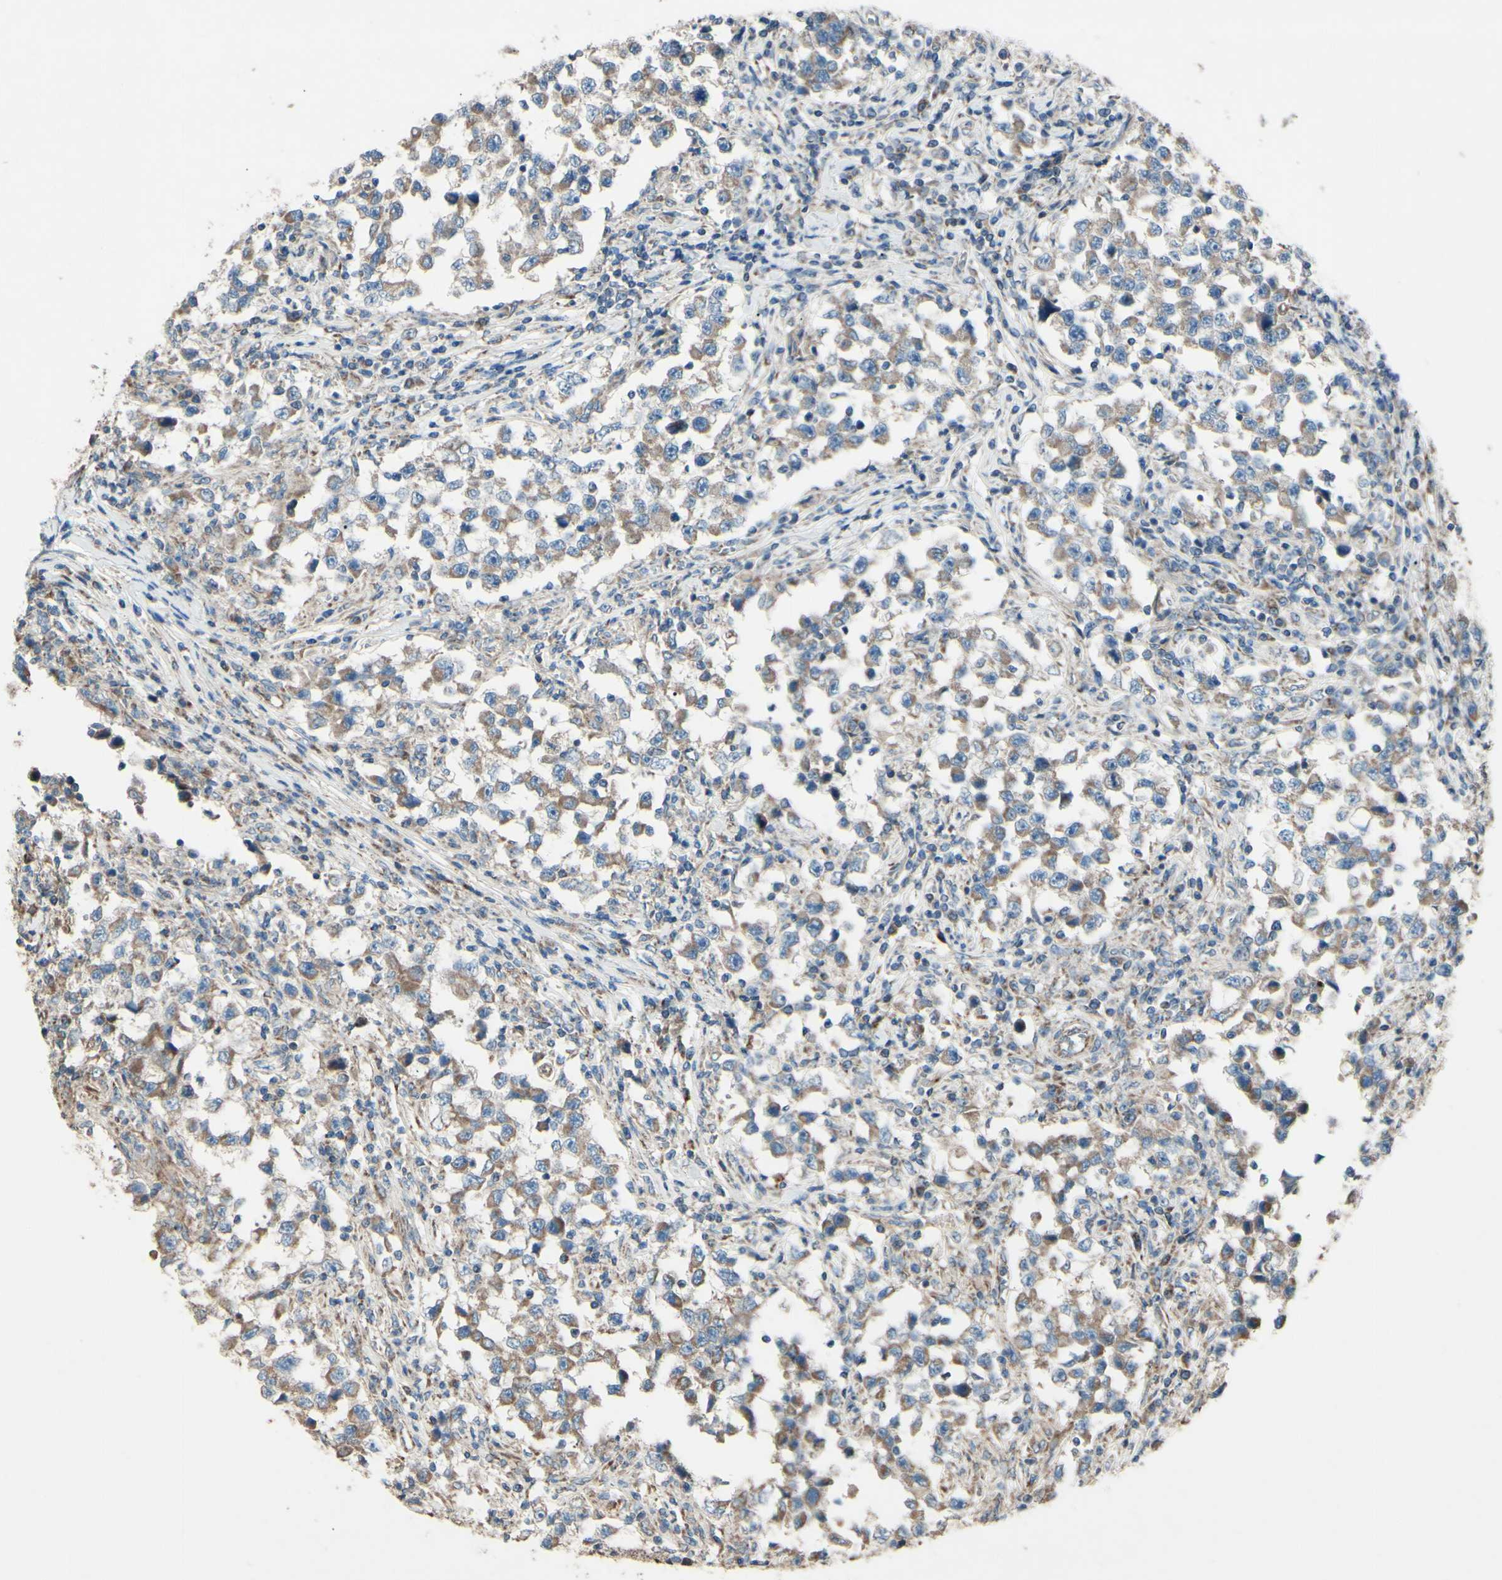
{"staining": {"intensity": "moderate", "quantity": ">75%", "location": "cytoplasmic/membranous"}, "tissue": "testis cancer", "cell_type": "Tumor cells", "image_type": "cancer", "snomed": [{"axis": "morphology", "description": "Carcinoma, Embryonal, NOS"}, {"axis": "topography", "description": "Testis"}], "caption": "Protein analysis of embryonal carcinoma (testis) tissue demonstrates moderate cytoplasmic/membranous staining in approximately >75% of tumor cells. The staining is performed using DAB (3,3'-diaminobenzidine) brown chromogen to label protein expression. The nuclei are counter-stained blue using hematoxylin.", "gene": "RHOT1", "patient": {"sex": "male", "age": 21}}